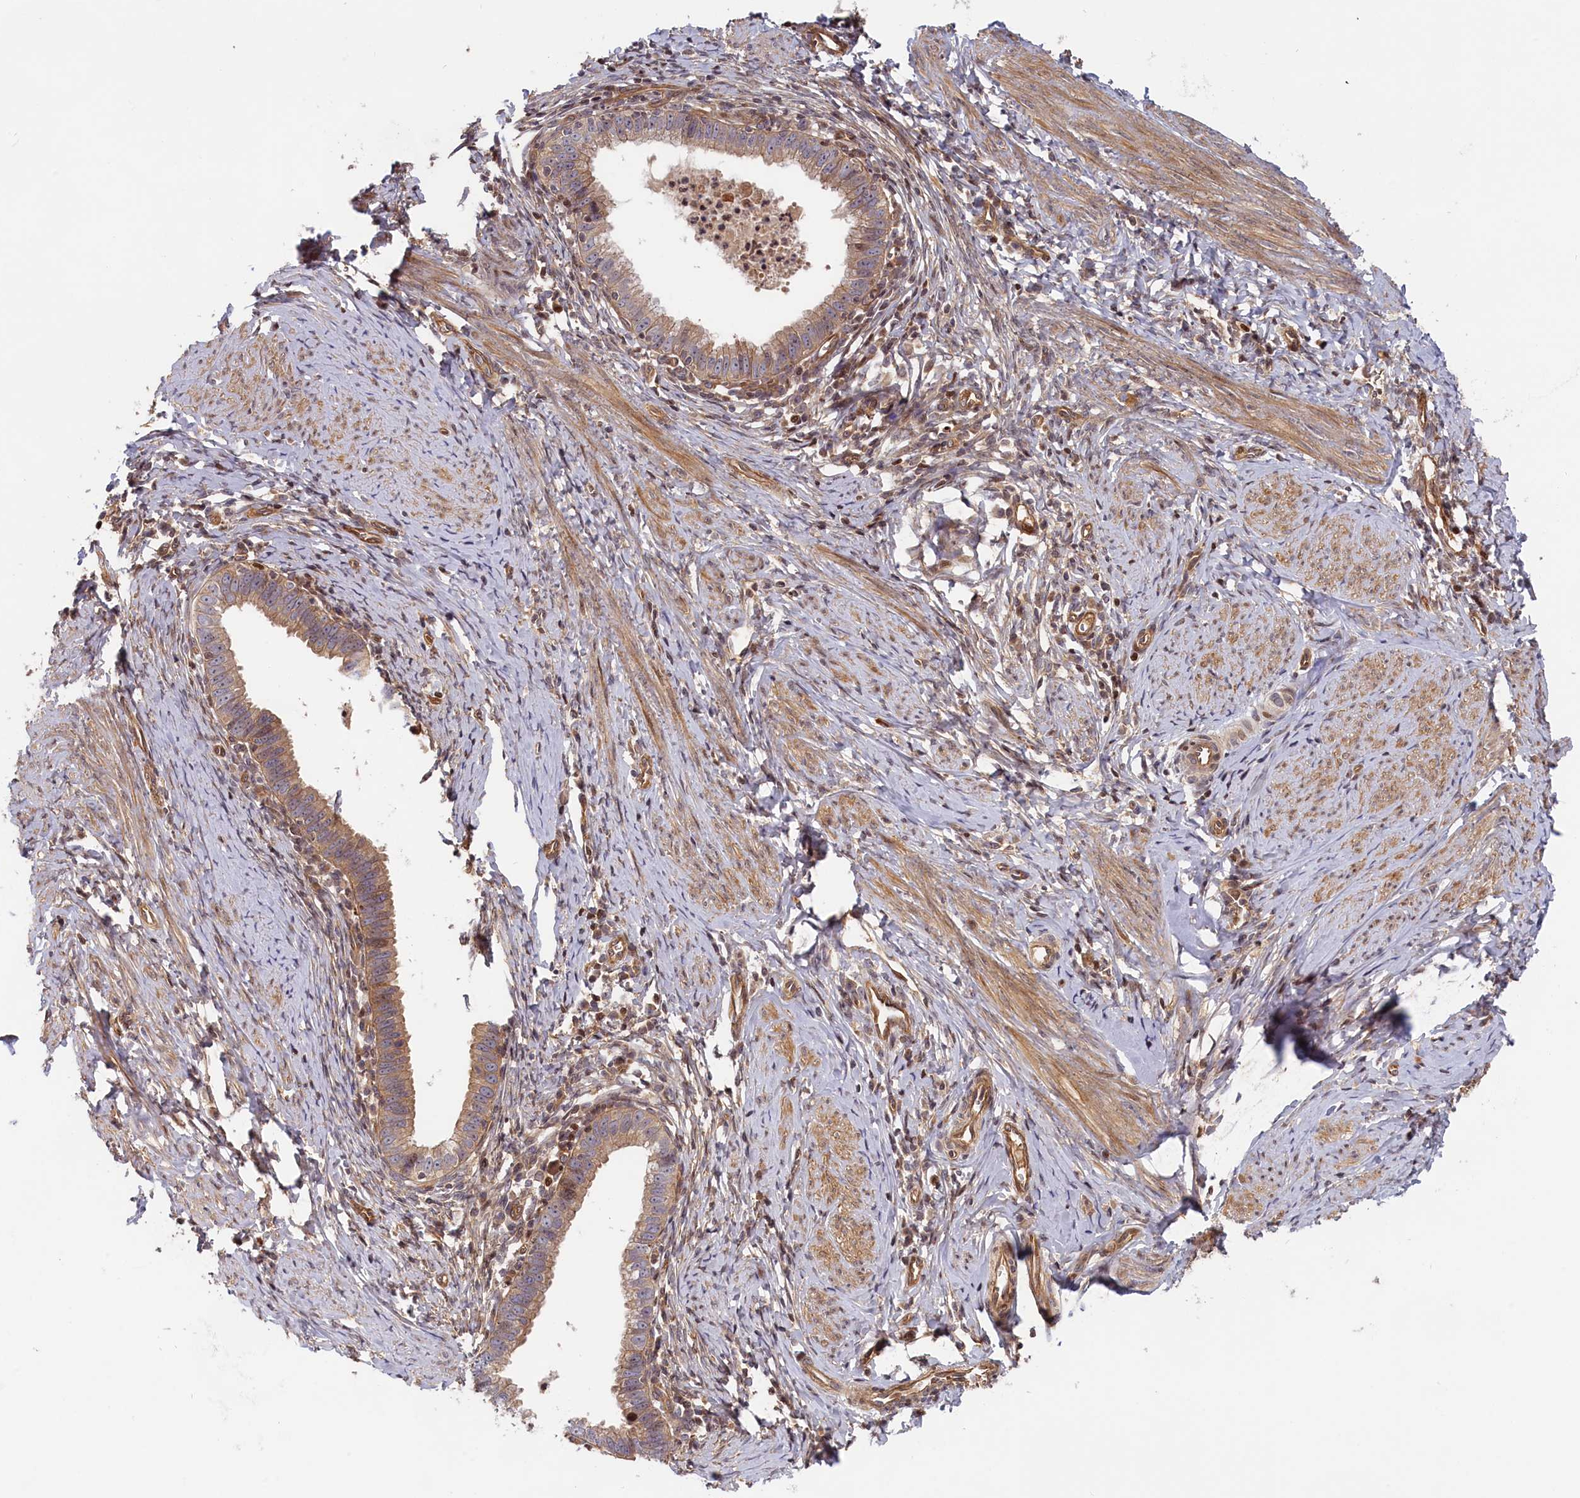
{"staining": {"intensity": "moderate", "quantity": ">75%", "location": "cytoplasmic/membranous"}, "tissue": "cervical cancer", "cell_type": "Tumor cells", "image_type": "cancer", "snomed": [{"axis": "morphology", "description": "Adenocarcinoma, NOS"}, {"axis": "topography", "description": "Cervix"}], "caption": "This photomicrograph reveals IHC staining of human cervical cancer (adenocarcinoma), with medium moderate cytoplasmic/membranous expression in about >75% of tumor cells.", "gene": "CEP44", "patient": {"sex": "female", "age": 36}}